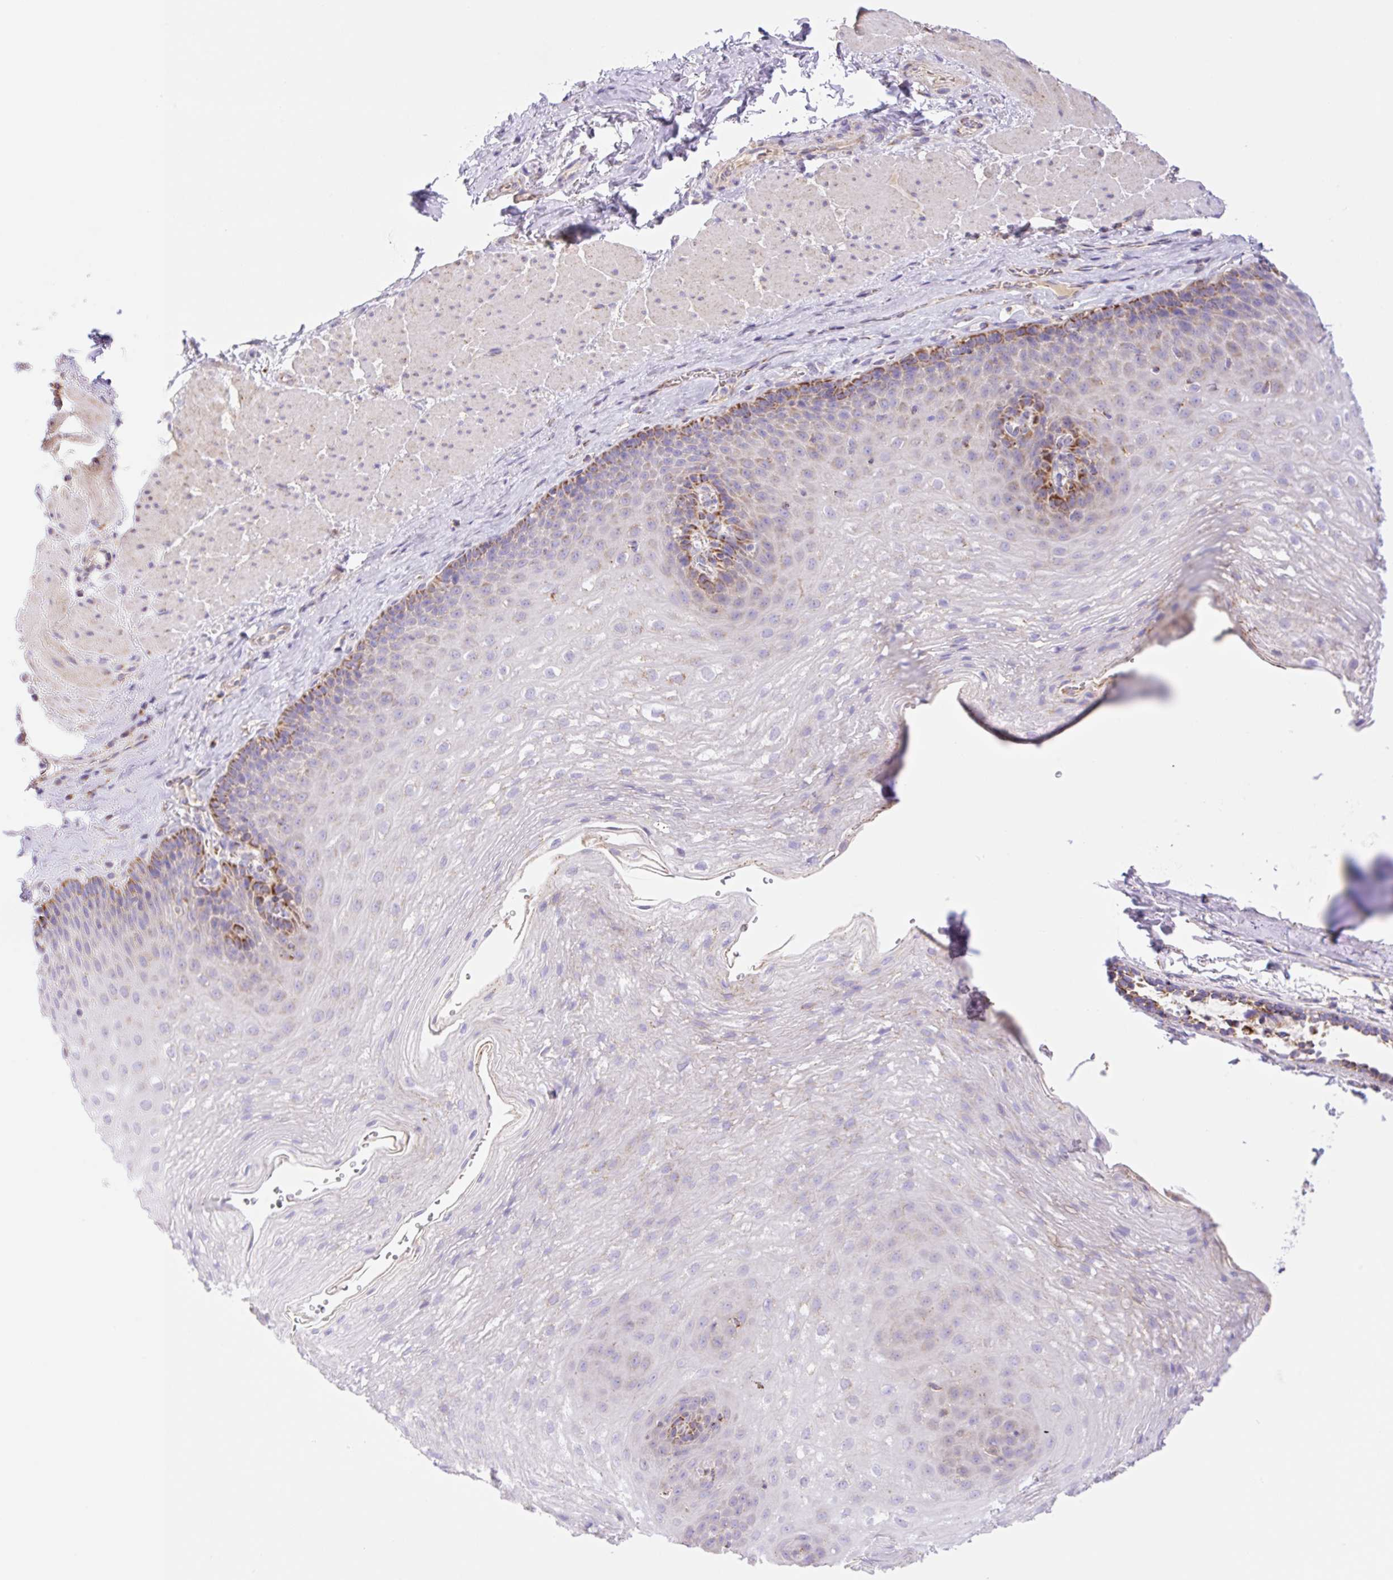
{"staining": {"intensity": "moderate", "quantity": "<25%", "location": "cytoplasmic/membranous"}, "tissue": "esophagus", "cell_type": "Squamous epithelial cells", "image_type": "normal", "snomed": [{"axis": "morphology", "description": "Normal tissue, NOS"}, {"axis": "topography", "description": "Esophagus"}], "caption": "Protein staining by IHC exhibits moderate cytoplasmic/membranous expression in approximately <25% of squamous epithelial cells in unremarkable esophagus. Using DAB (brown) and hematoxylin (blue) stains, captured at high magnification using brightfield microscopy.", "gene": "ETNK2", "patient": {"sex": "female", "age": 66}}